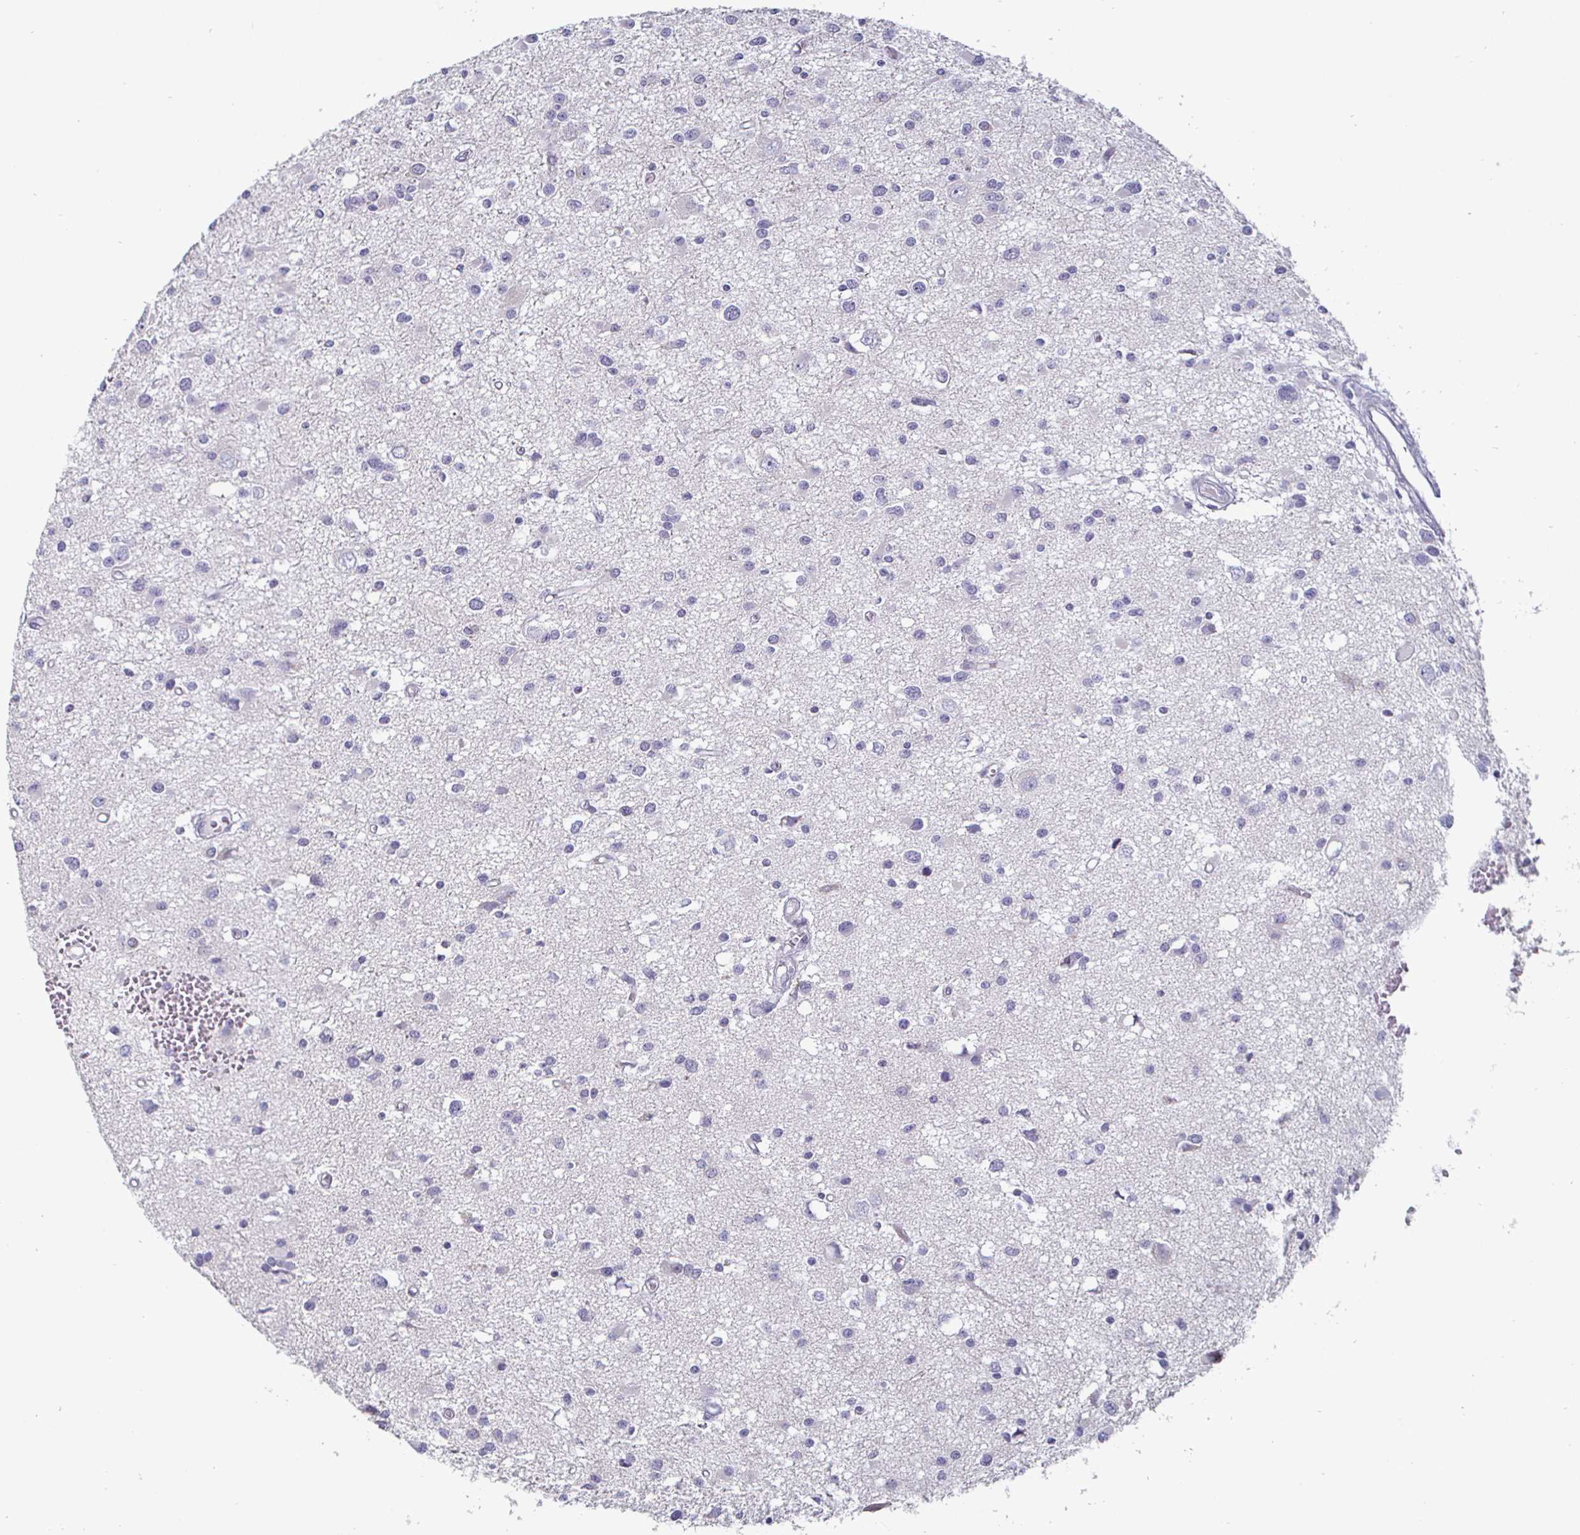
{"staining": {"intensity": "negative", "quantity": "none", "location": "none"}, "tissue": "glioma", "cell_type": "Tumor cells", "image_type": "cancer", "snomed": [{"axis": "morphology", "description": "Glioma, malignant, High grade"}, {"axis": "topography", "description": "Brain"}], "caption": "This photomicrograph is of glioma stained with IHC to label a protein in brown with the nuclei are counter-stained blue. There is no staining in tumor cells.", "gene": "DMRTB1", "patient": {"sex": "male", "age": 54}}